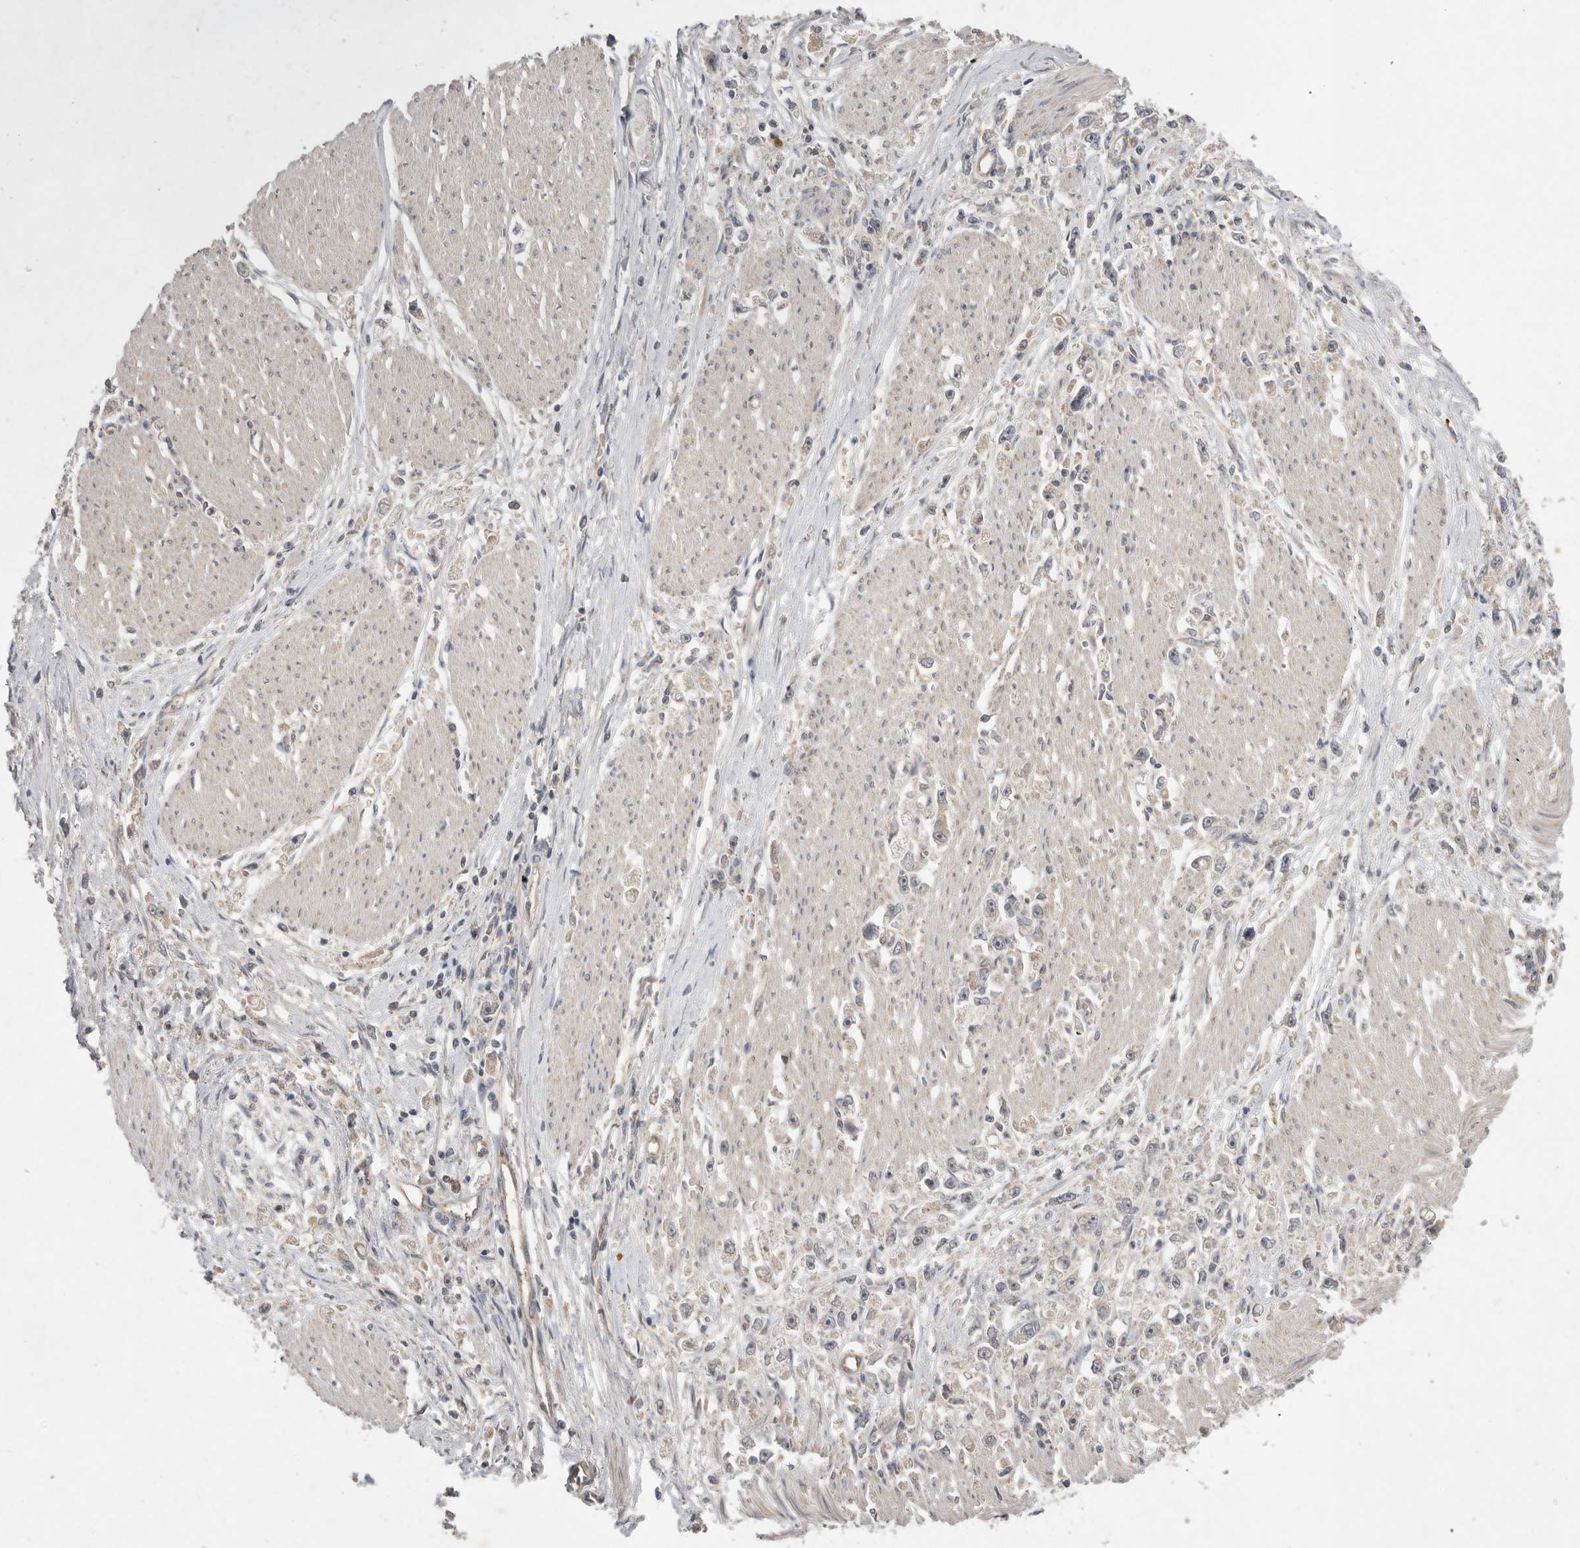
{"staining": {"intensity": "negative", "quantity": "none", "location": "none"}, "tissue": "stomach cancer", "cell_type": "Tumor cells", "image_type": "cancer", "snomed": [{"axis": "morphology", "description": "Adenocarcinoma, NOS"}, {"axis": "topography", "description": "Stomach"}], "caption": "This is a histopathology image of immunohistochemistry (IHC) staining of stomach cancer (adenocarcinoma), which shows no positivity in tumor cells.", "gene": "NRCAM", "patient": {"sex": "female", "age": 59}}